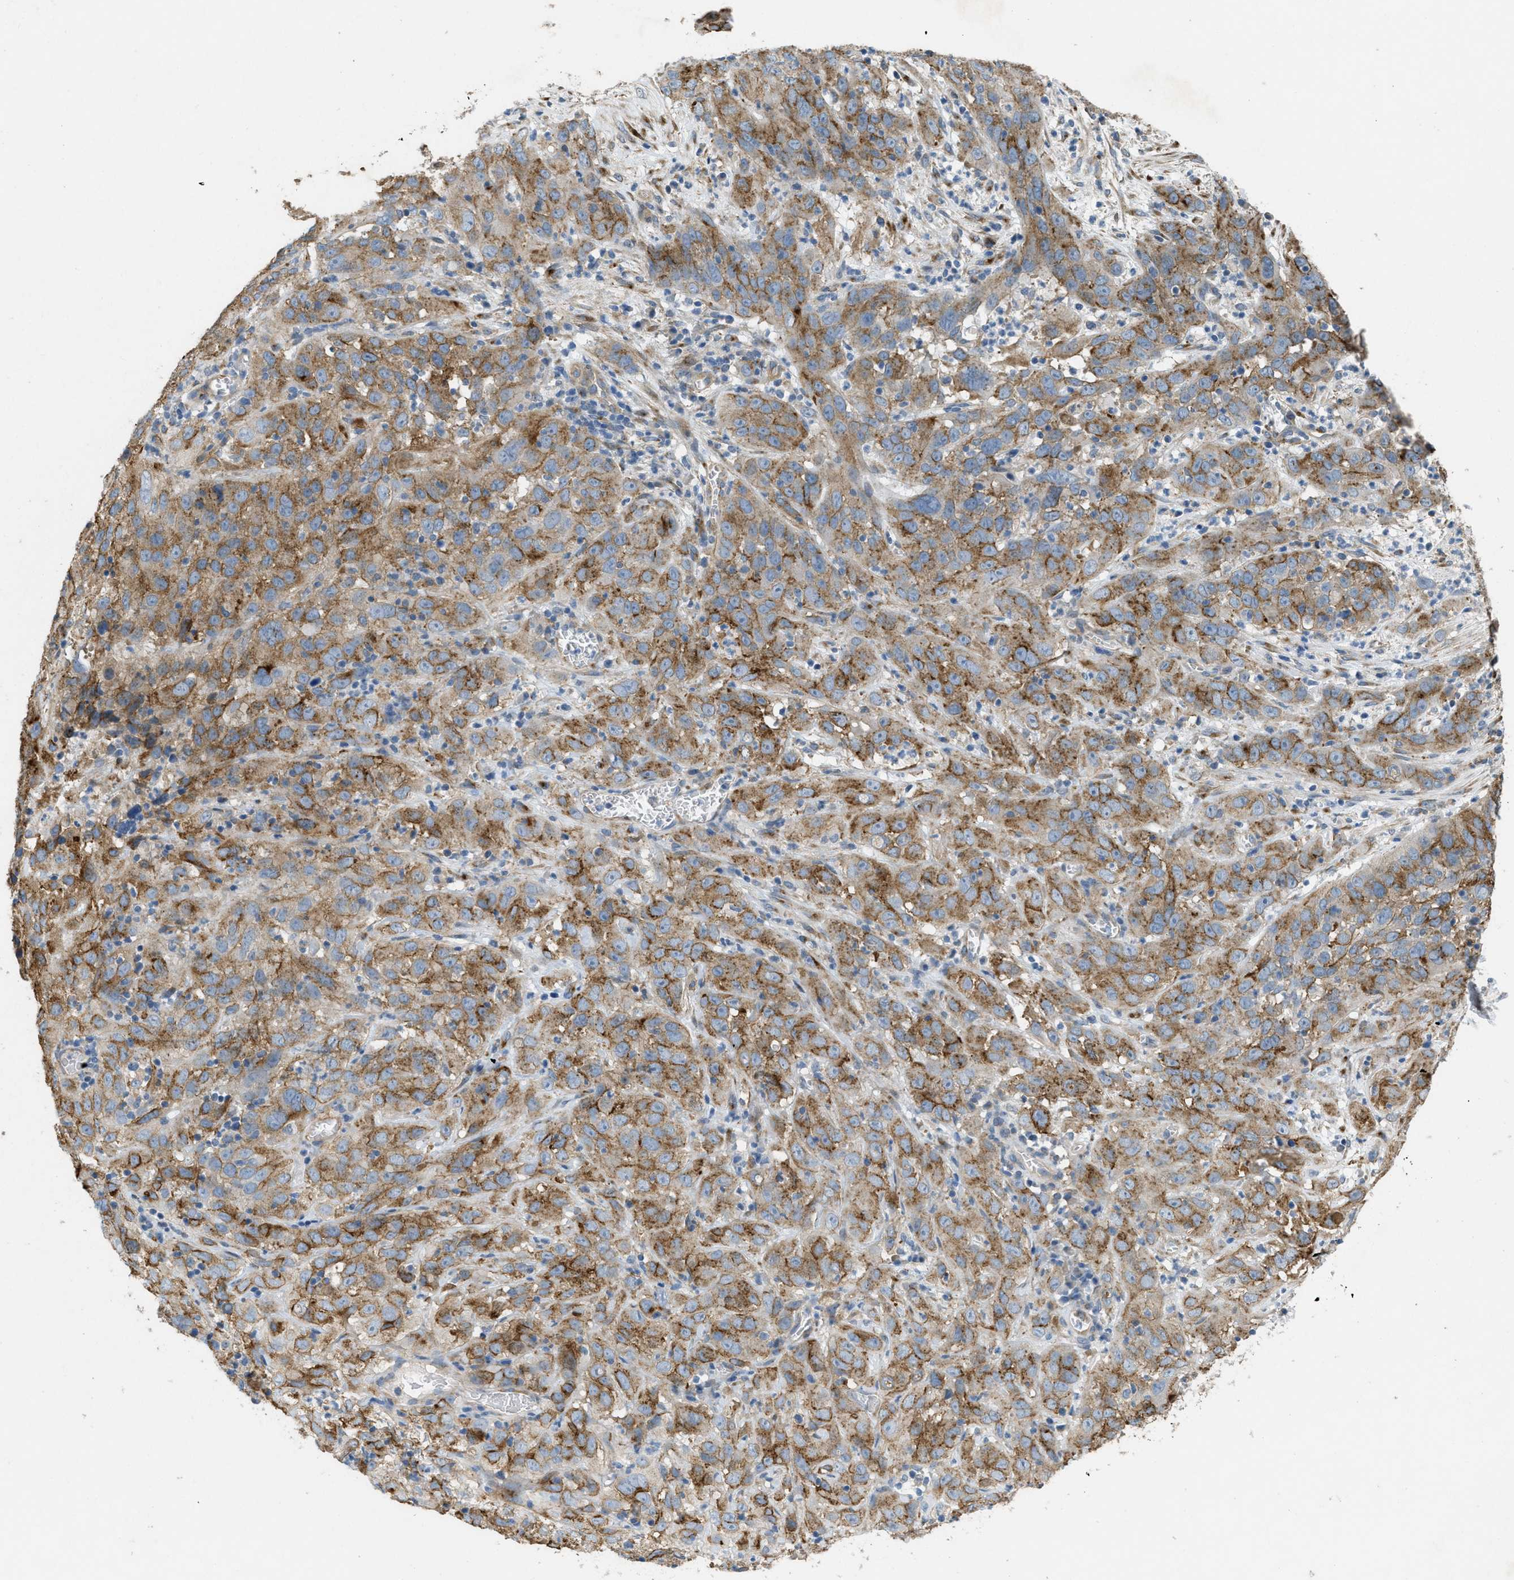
{"staining": {"intensity": "moderate", "quantity": ">75%", "location": "cytoplasmic/membranous"}, "tissue": "cervical cancer", "cell_type": "Tumor cells", "image_type": "cancer", "snomed": [{"axis": "morphology", "description": "Squamous cell carcinoma, NOS"}, {"axis": "topography", "description": "Cervix"}], "caption": "Immunohistochemical staining of squamous cell carcinoma (cervical) exhibits medium levels of moderate cytoplasmic/membranous protein expression in about >75% of tumor cells.", "gene": "ADCY5", "patient": {"sex": "female", "age": 32}}